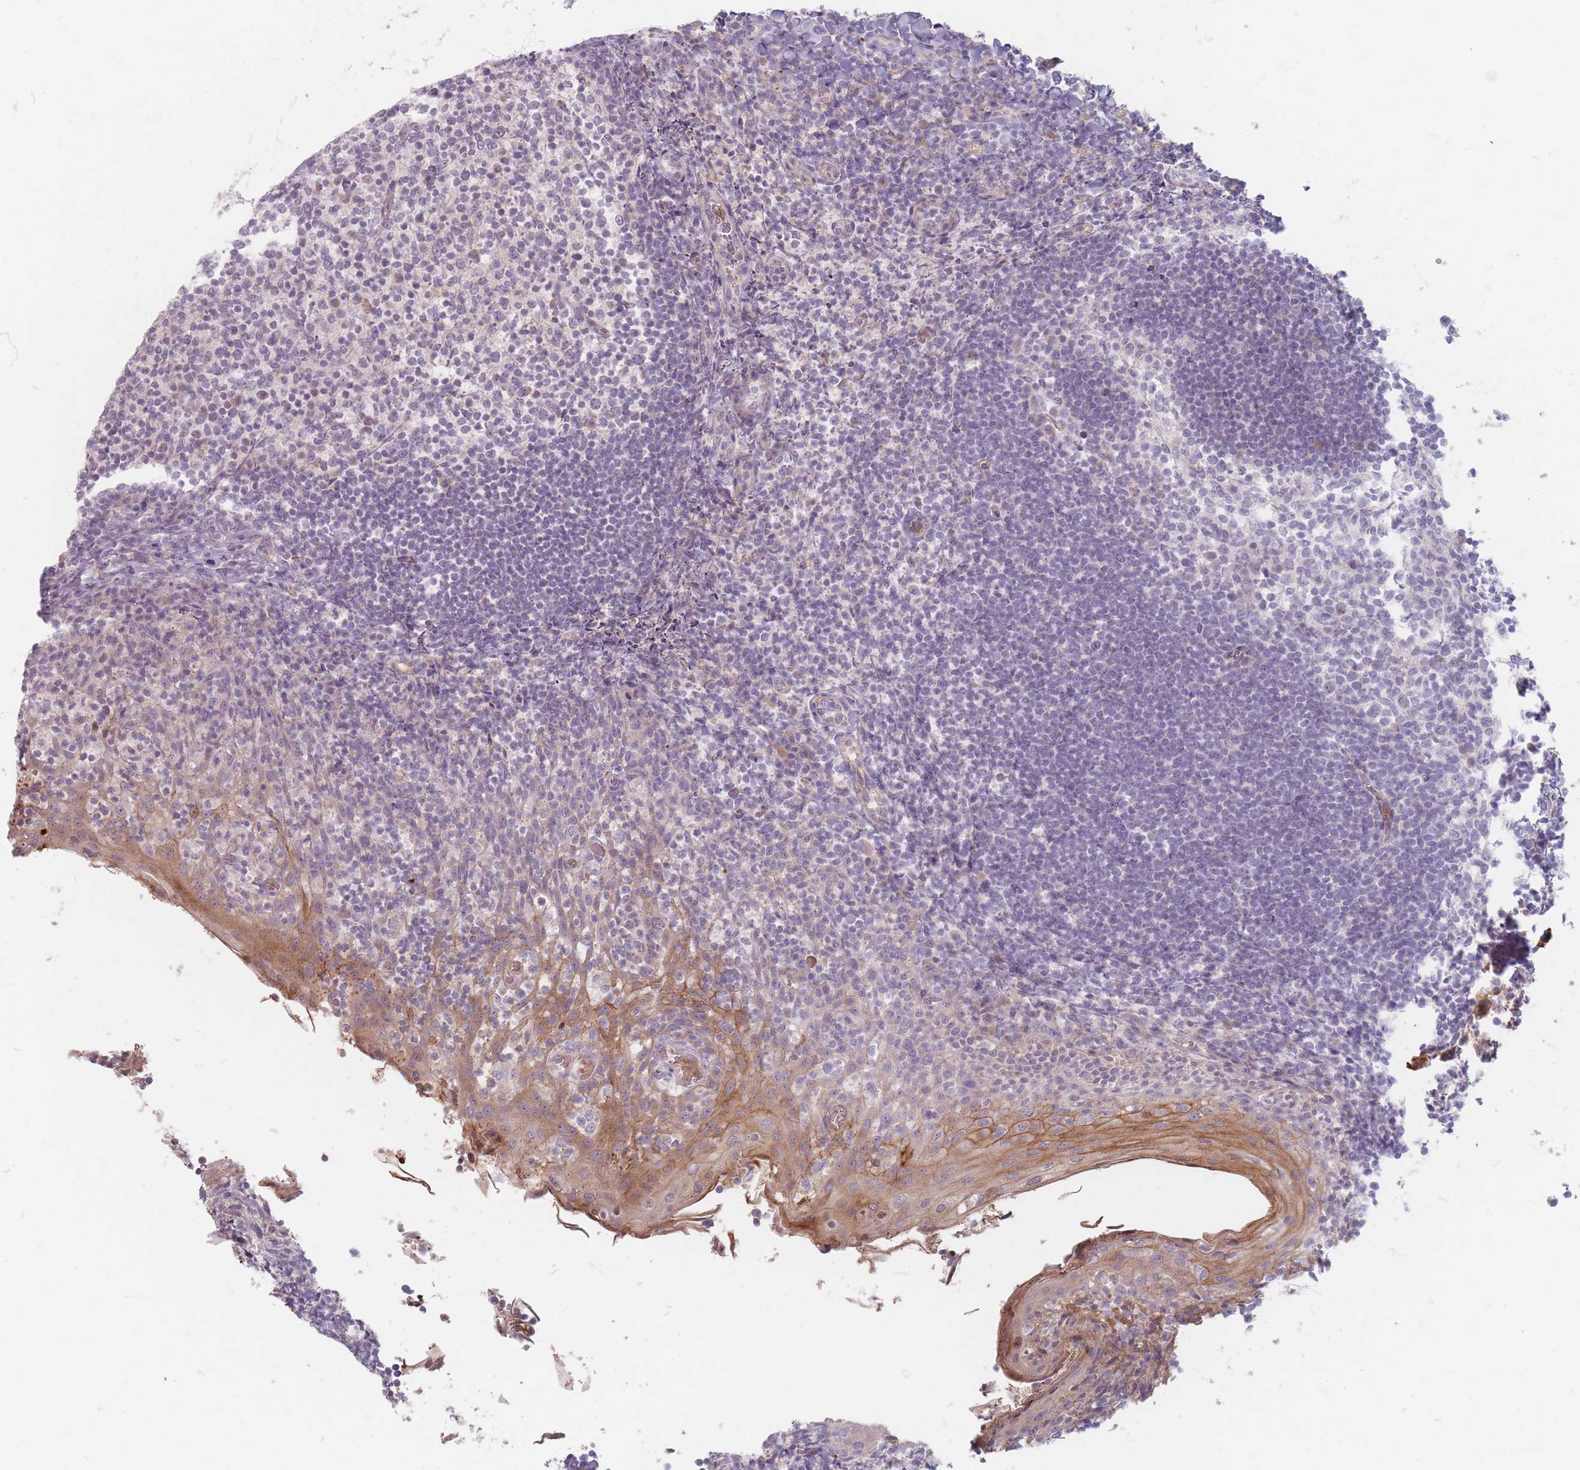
{"staining": {"intensity": "negative", "quantity": "none", "location": "none"}, "tissue": "tonsil", "cell_type": "Germinal center cells", "image_type": "normal", "snomed": [{"axis": "morphology", "description": "Normal tissue, NOS"}, {"axis": "topography", "description": "Tonsil"}], "caption": "IHC of benign human tonsil exhibits no positivity in germinal center cells.", "gene": "CHCHD7", "patient": {"sex": "female", "age": 10}}